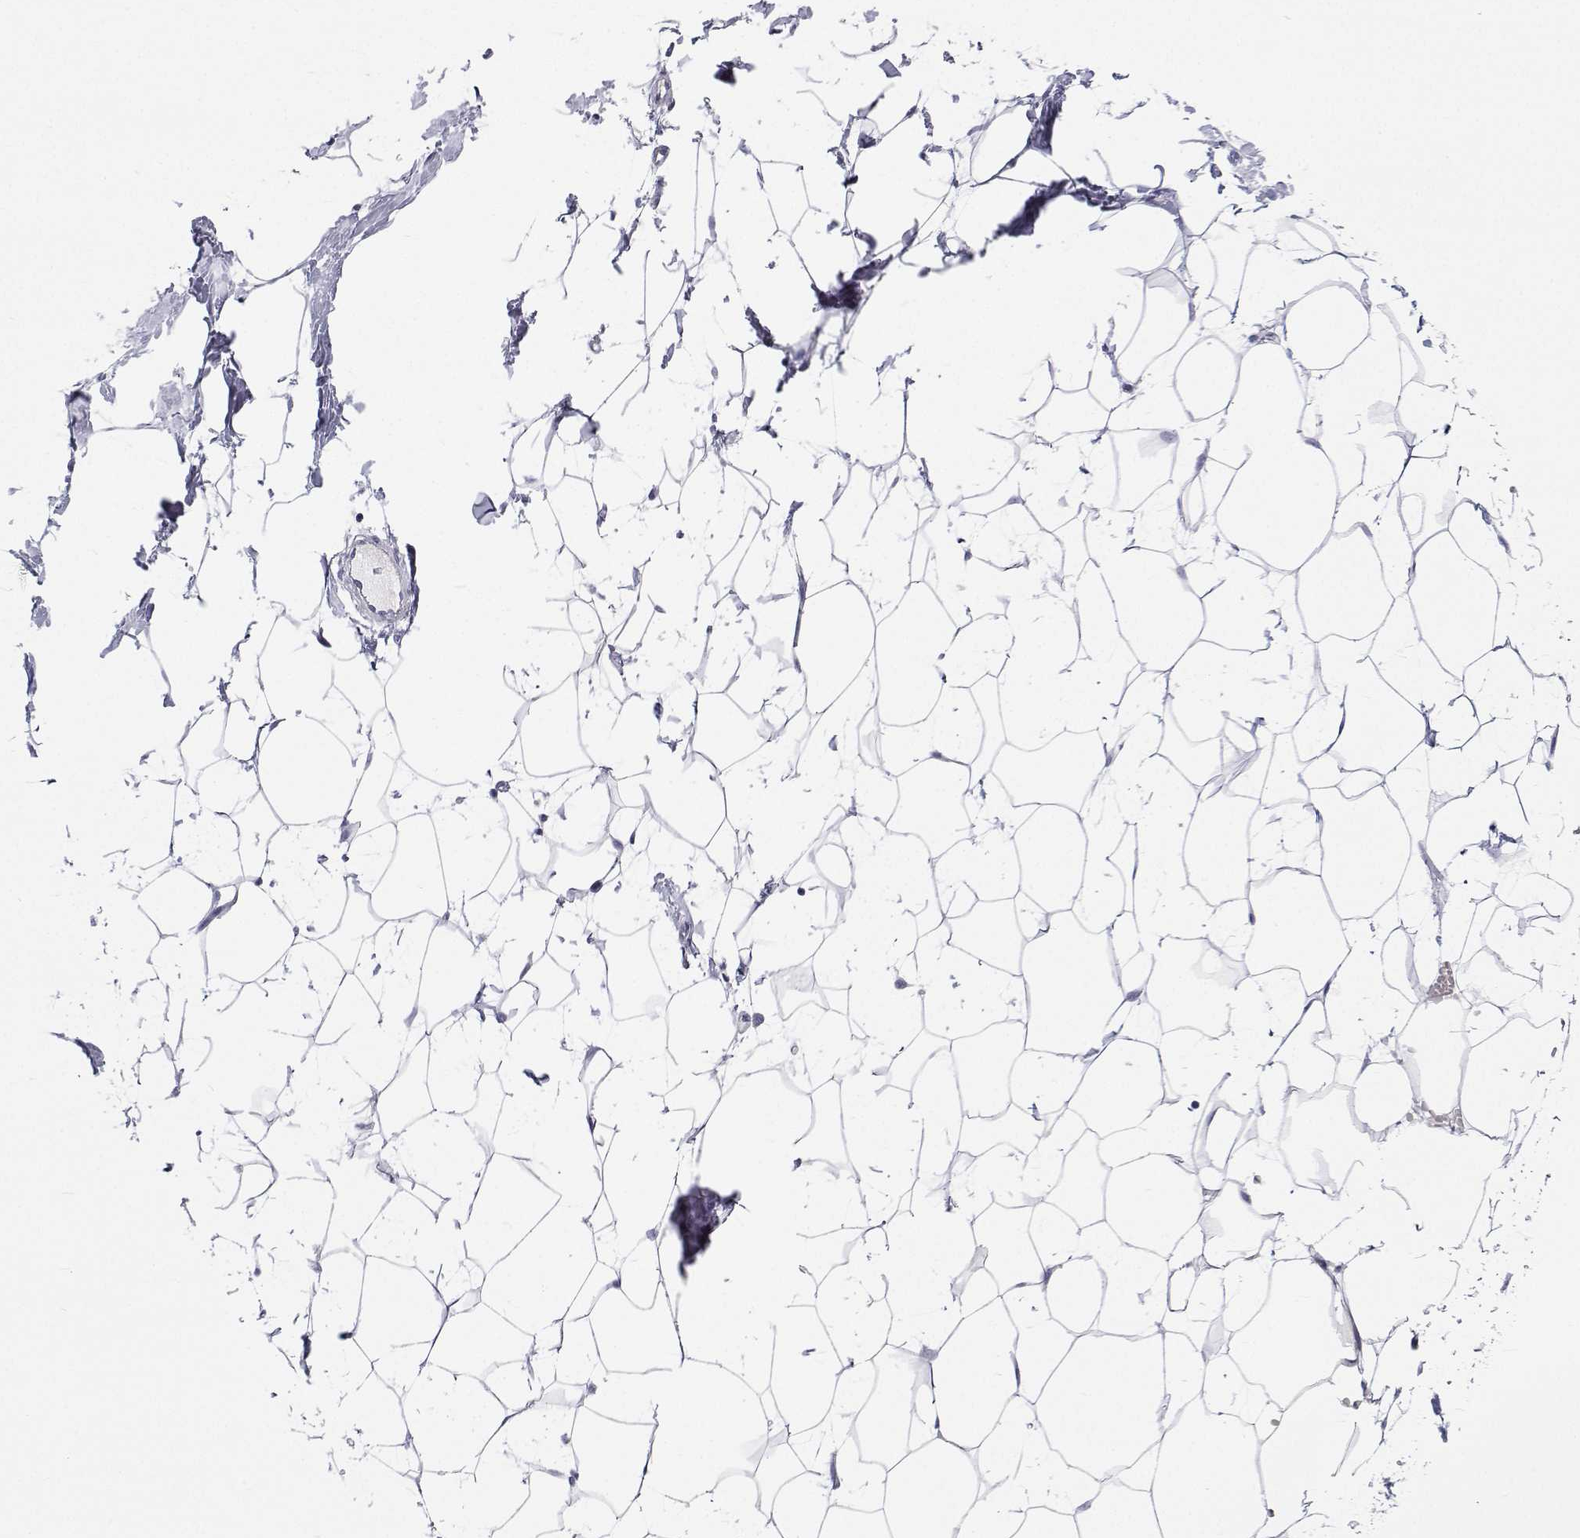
{"staining": {"intensity": "negative", "quantity": "none", "location": "none"}, "tissue": "breast", "cell_type": "Adipocytes", "image_type": "normal", "snomed": [{"axis": "morphology", "description": "Normal tissue, NOS"}, {"axis": "topography", "description": "Breast"}], "caption": "IHC of benign human breast reveals no expression in adipocytes. The staining was performed using DAB to visualize the protein expression in brown, while the nuclei were stained in blue with hematoxylin (Magnification: 20x).", "gene": "SFTPB", "patient": {"sex": "female", "age": 27}}